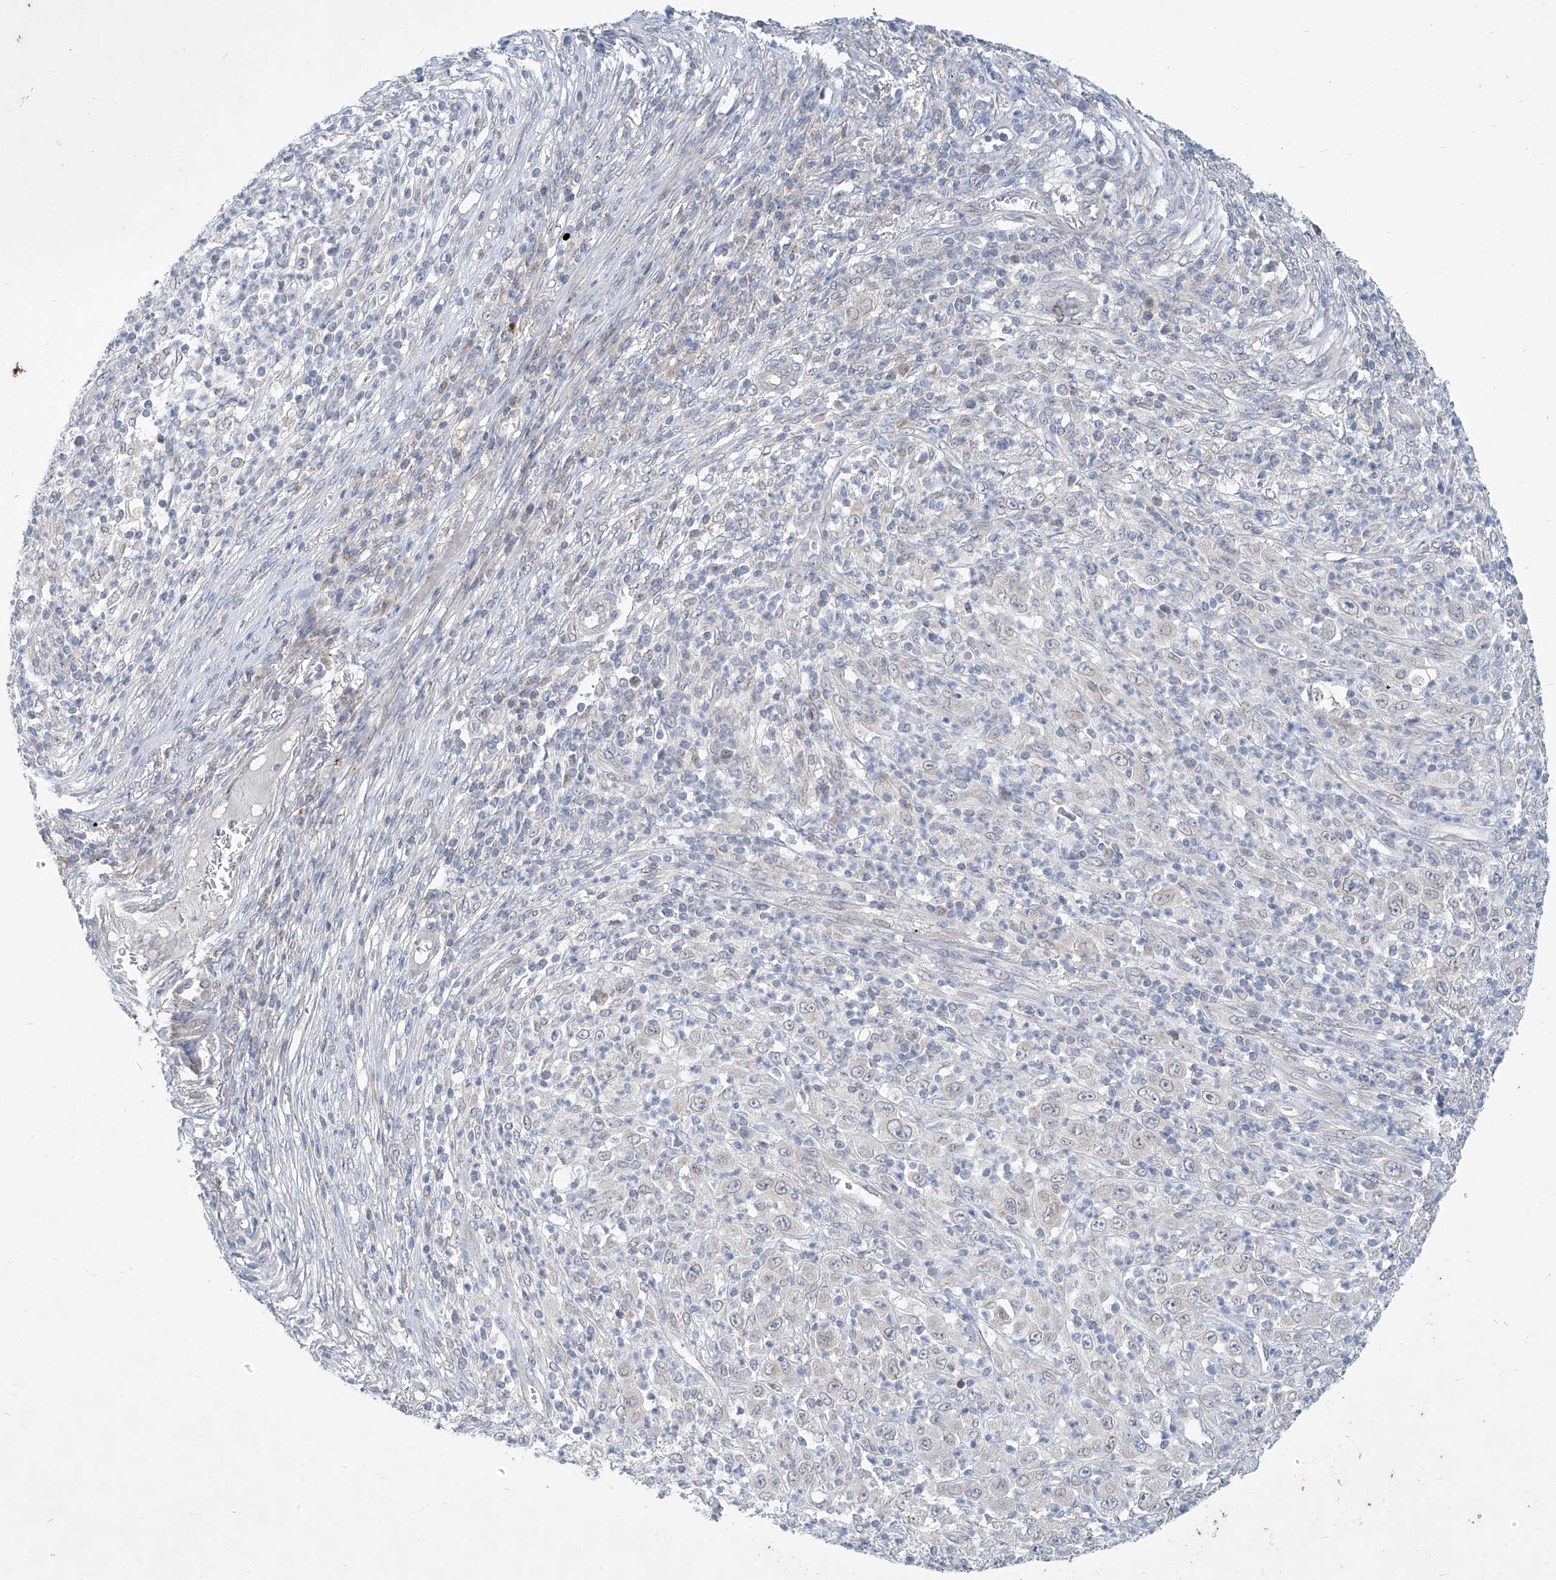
{"staining": {"intensity": "weak", "quantity": "25%-75%", "location": "cytoplasmic/membranous,nuclear"}, "tissue": "melanoma", "cell_type": "Tumor cells", "image_type": "cancer", "snomed": [{"axis": "morphology", "description": "Malignant melanoma, Metastatic site"}, {"axis": "topography", "description": "Skin"}], "caption": "Tumor cells show low levels of weak cytoplasmic/membranous and nuclear expression in about 25%-75% of cells in human melanoma. (DAB (3,3'-diaminobenzidine) IHC with brightfield microscopy, high magnification).", "gene": "KRTAP25-1", "patient": {"sex": "female", "age": 56}}